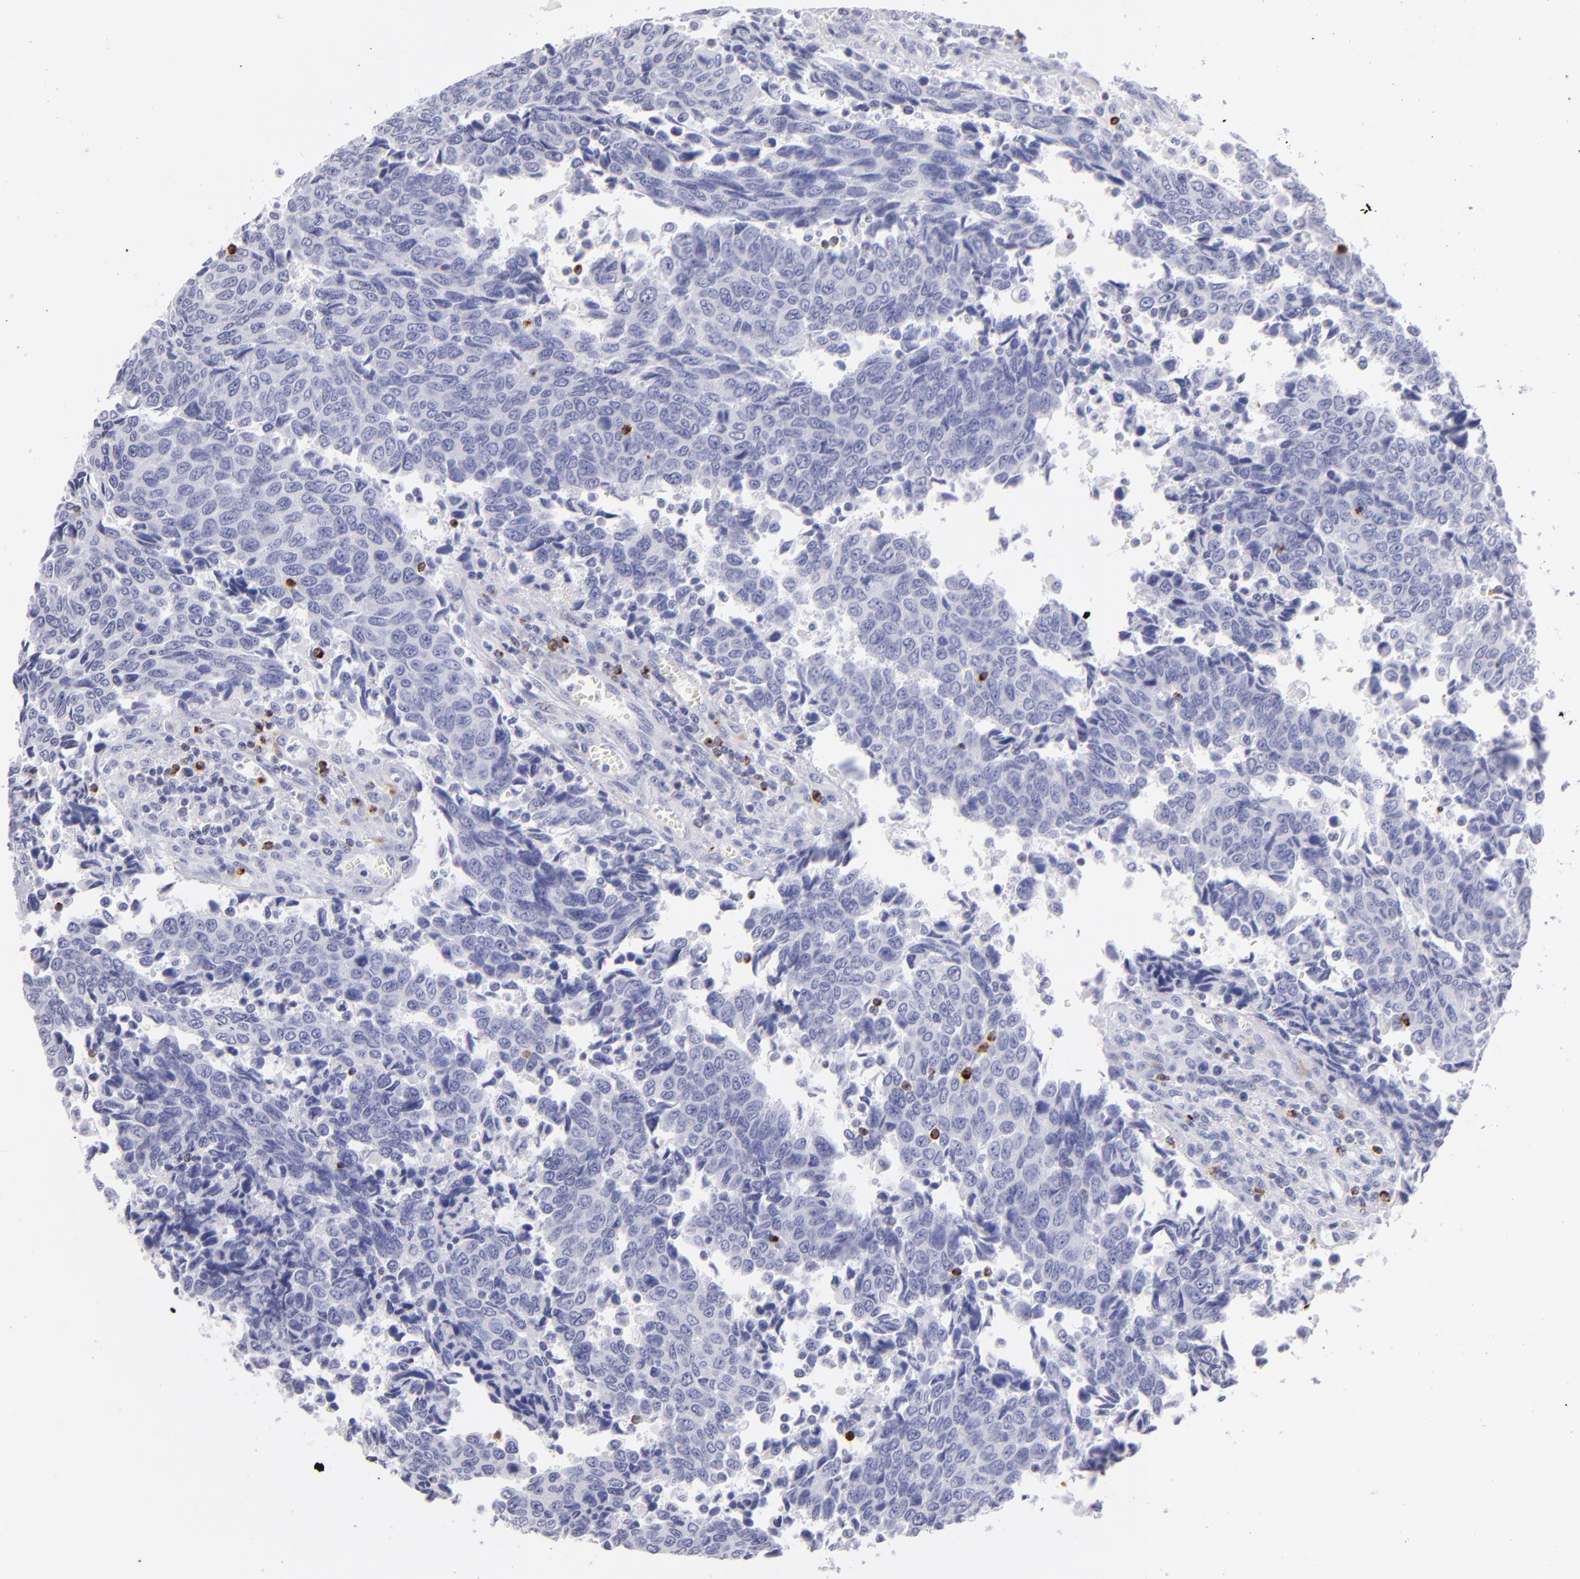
{"staining": {"intensity": "negative", "quantity": "none", "location": "none"}, "tissue": "urothelial cancer", "cell_type": "Tumor cells", "image_type": "cancer", "snomed": [{"axis": "morphology", "description": "Urothelial carcinoma, High grade"}, {"axis": "topography", "description": "Urinary bladder"}], "caption": "High magnification brightfield microscopy of urothelial cancer stained with DAB (3,3'-diaminobenzidine) (brown) and counterstained with hematoxylin (blue): tumor cells show no significant positivity.", "gene": "PRF1", "patient": {"sex": "male", "age": 86}}